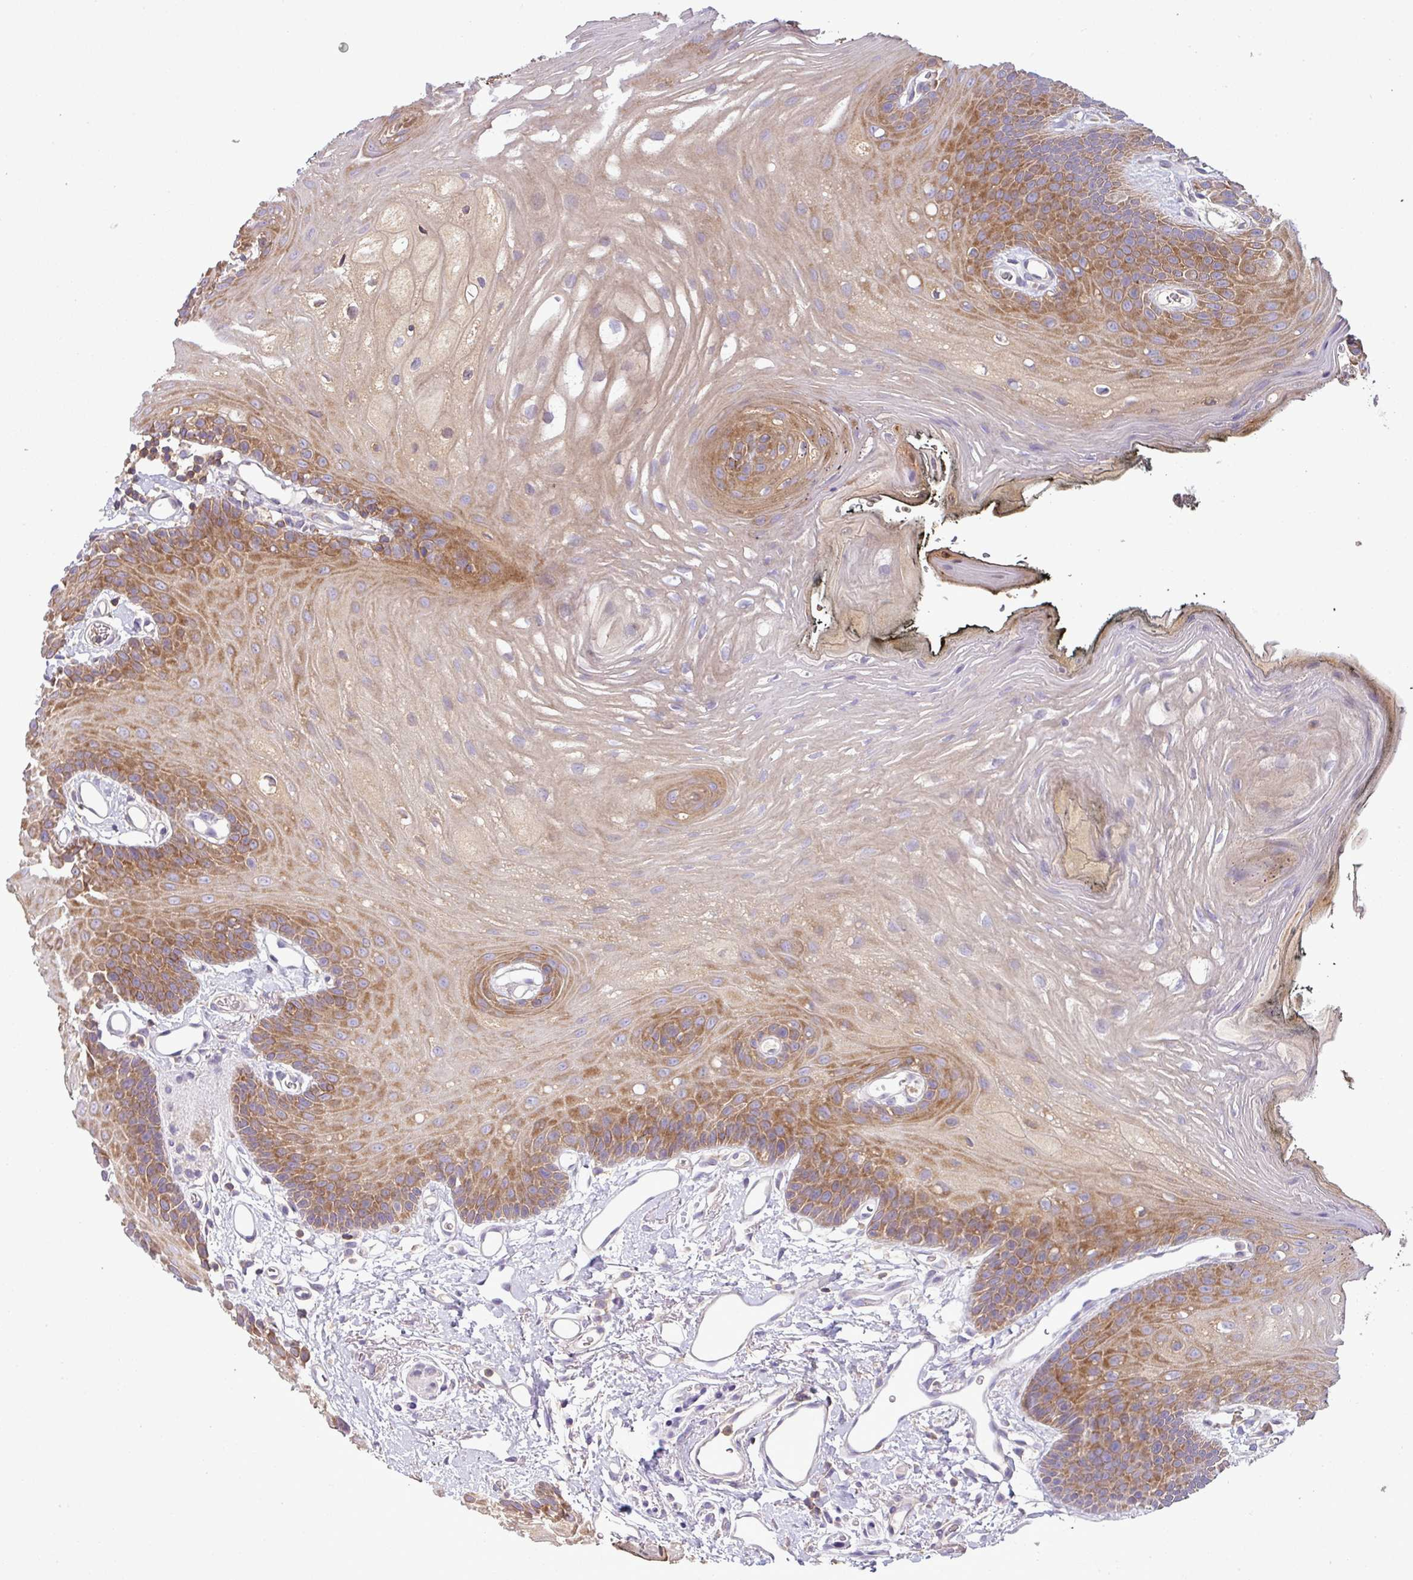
{"staining": {"intensity": "moderate", "quantity": "25%-75%", "location": "cytoplasmic/membranous"}, "tissue": "oral mucosa", "cell_type": "Squamous epithelial cells", "image_type": "normal", "snomed": [{"axis": "morphology", "description": "Normal tissue, NOS"}, {"axis": "morphology", "description": "Squamous cell carcinoma, NOS"}, {"axis": "topography", "description": "Oral tissue"}, {"axis": "topography", "description": "Head-Neck"}], "caption": "This histopathology image demonstrates normal oral mucosa stained with IHC to label a protein in brown. The cytoplasmic/membranous of squamous epithelial cells show moderate positivity for the protein. Nuclei are counter-stained blue.", "gene": "LRRC74B", "patient": {"sex": "female", "age": 81}}